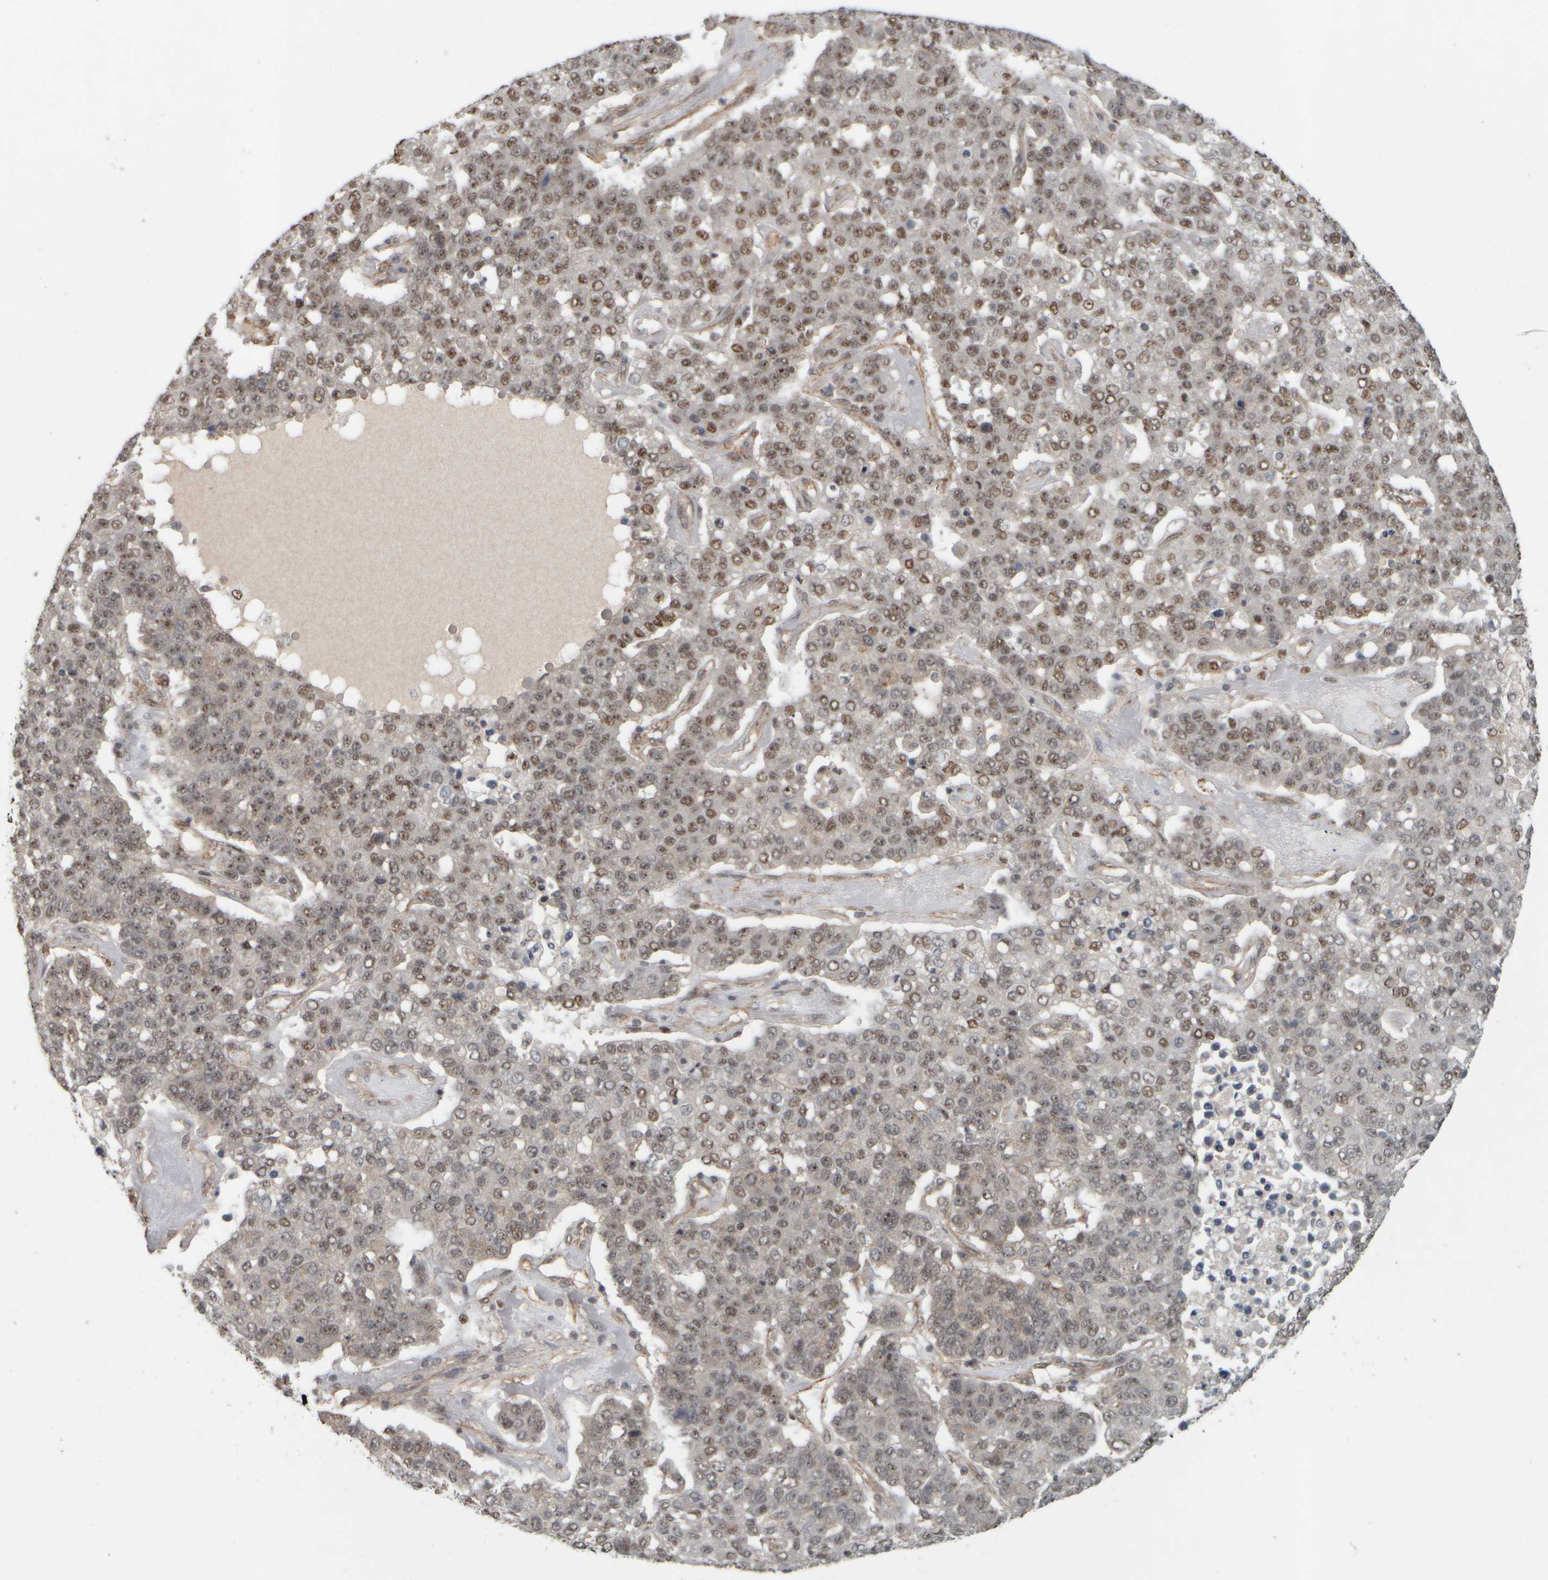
{"staining": {"intensity": "weak", "quantity": ">75%", "location": "nuclear"}, "tissue": "pancreatic cancer", "cell_type": "Tumor cells", "image_type": "cancer", "snomed": [{"axis": "morphology", "description": "Adenocarcinoma, NOS"}, {"axis": "topography", "description": "Pancreas"}], "caption": "Brown immunohistochemical staining in human adenocarcinoma (pancreatic) reveals weak nuclear positivity in about >75% of tumor cells.", "gene": "SYNRG", "patient": {"sex": "female", "age": 61}}